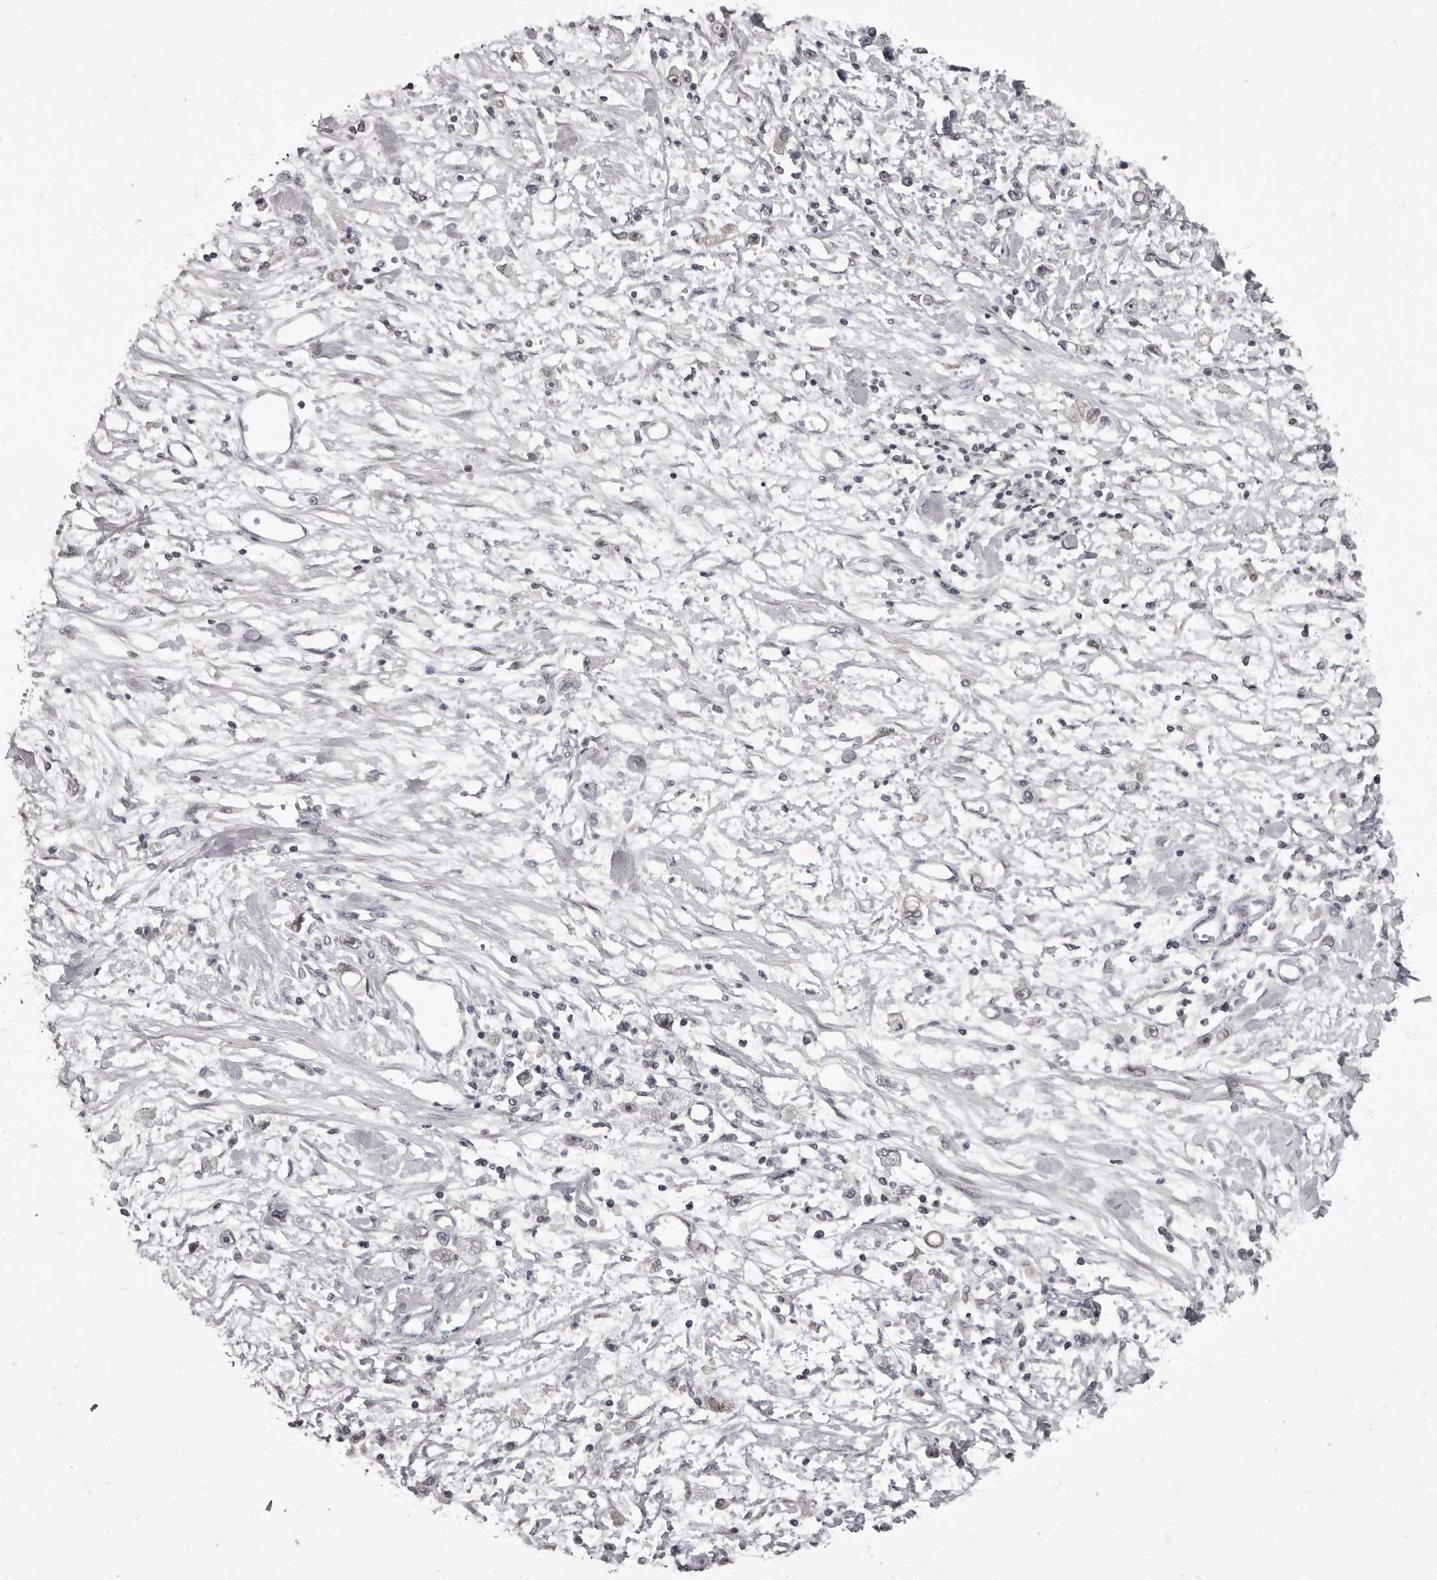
{"staining": {"intensity": "negative", "quantity": "none", "location": "none"}, "tissue": "stomach cancer", "cell_type": "Tumor cells", "image_type": "cancer", "snomed": [{"axis": "morphology", "description": "Adenocarcinoma, NOS"}, {"axis": "topography", "description": "Stomach"}], "caption": "High power microscopy image of an immunohistochemistry (IHC) micrograph of stomach adenocarcinoma, revealing no significant staining in tumor cells.", "gene": "C1orf50", "patient": {"sex": "female", "age": 59}}